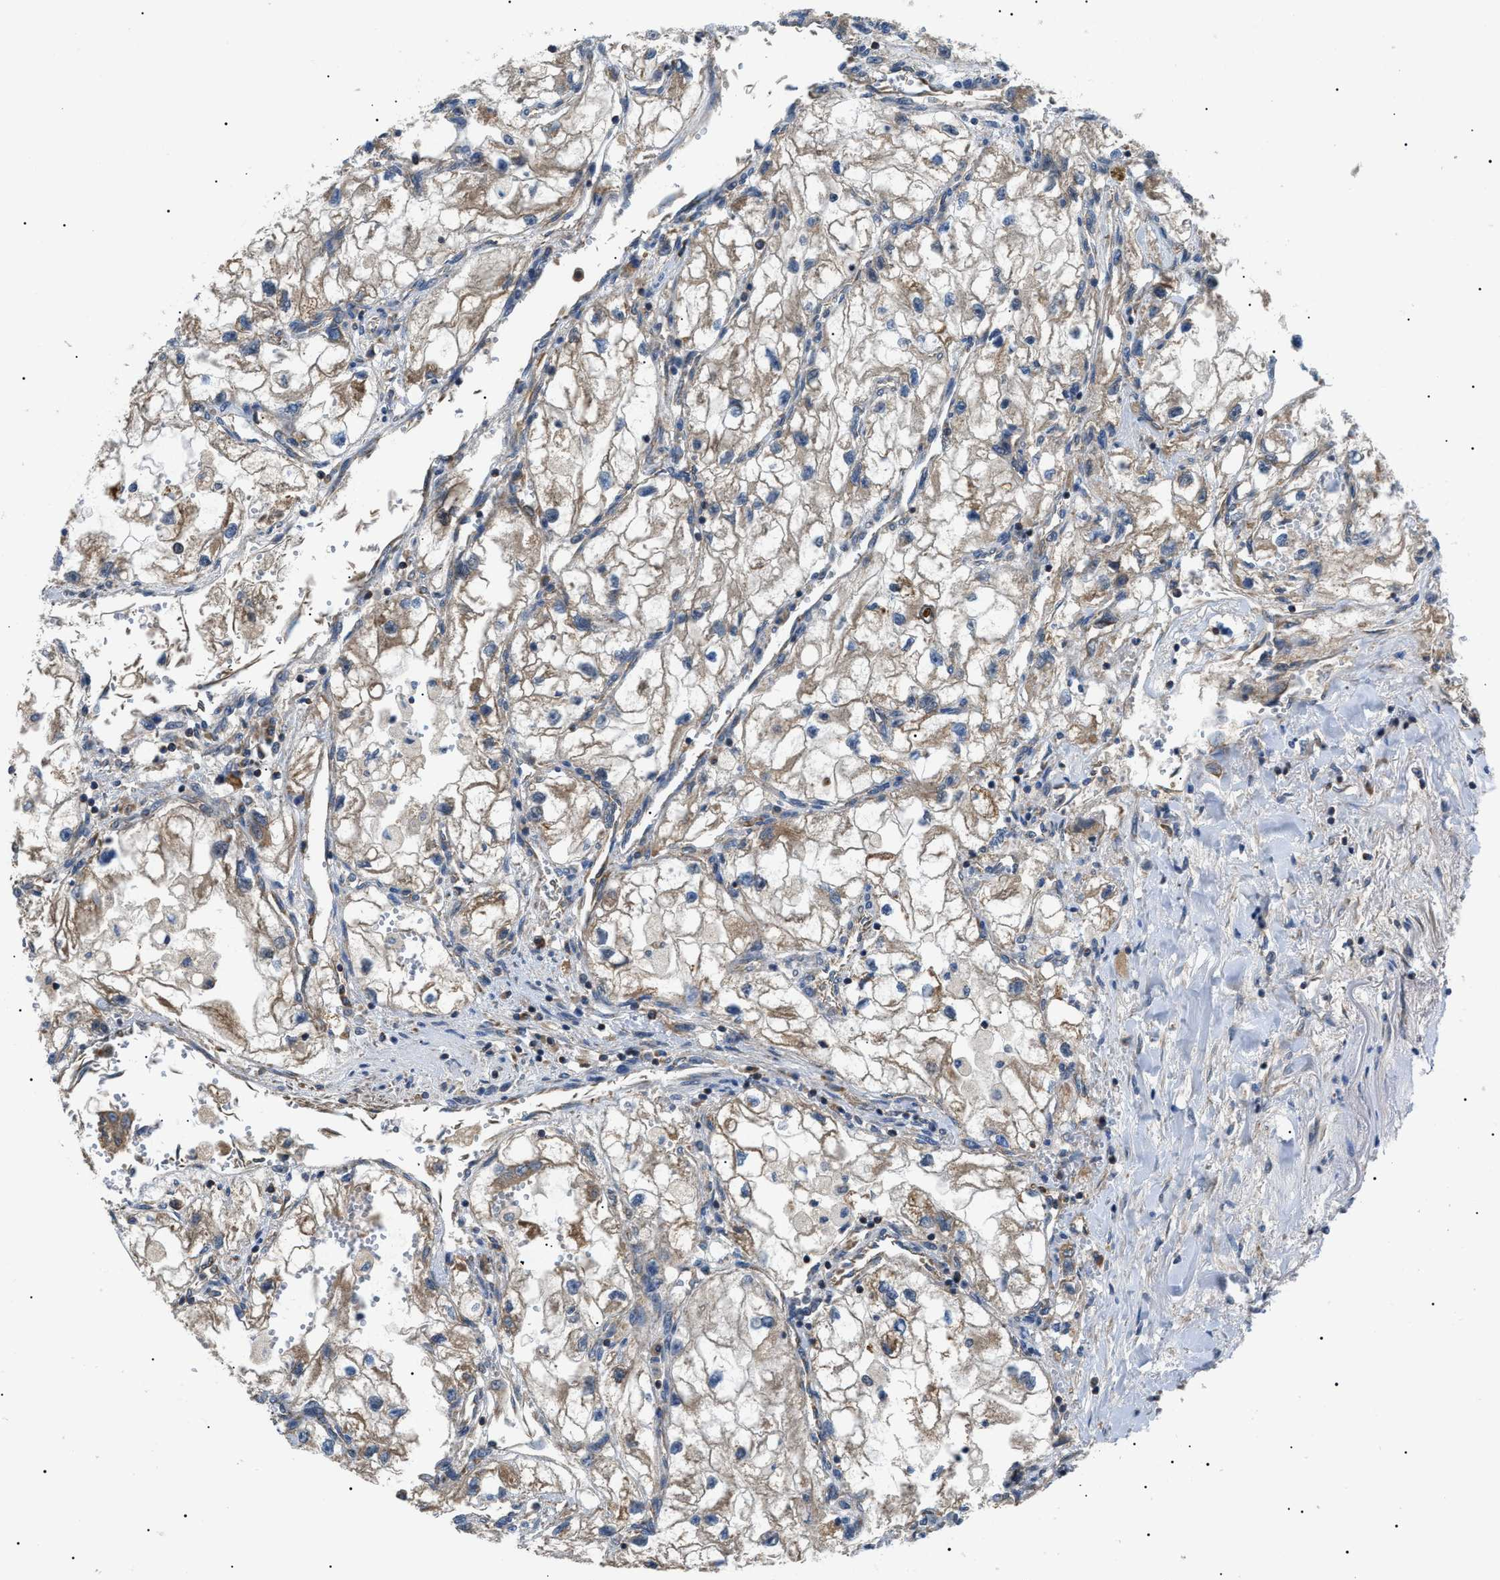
{"staining": {"intensity": "weak", "quantity": ">75%", "location": "cytoplasmic/membranous"}, "tissue": "renal cancer", "cell_type": "Tumor cells", "image_type": "cancer", "snomed": [{"axis": "morphology", "description": "Adenocarcinoma, NOS"}, {"axis": "topography", "description": "Kidney"}], "caption": "Renal cancer stained for a protein (brown) displays weak cytoplasmic/membranous positive staining in approximately >75% of tumor cells.", "gene": "SRPK1", "patient": {"sex": "female", "age": 70}}